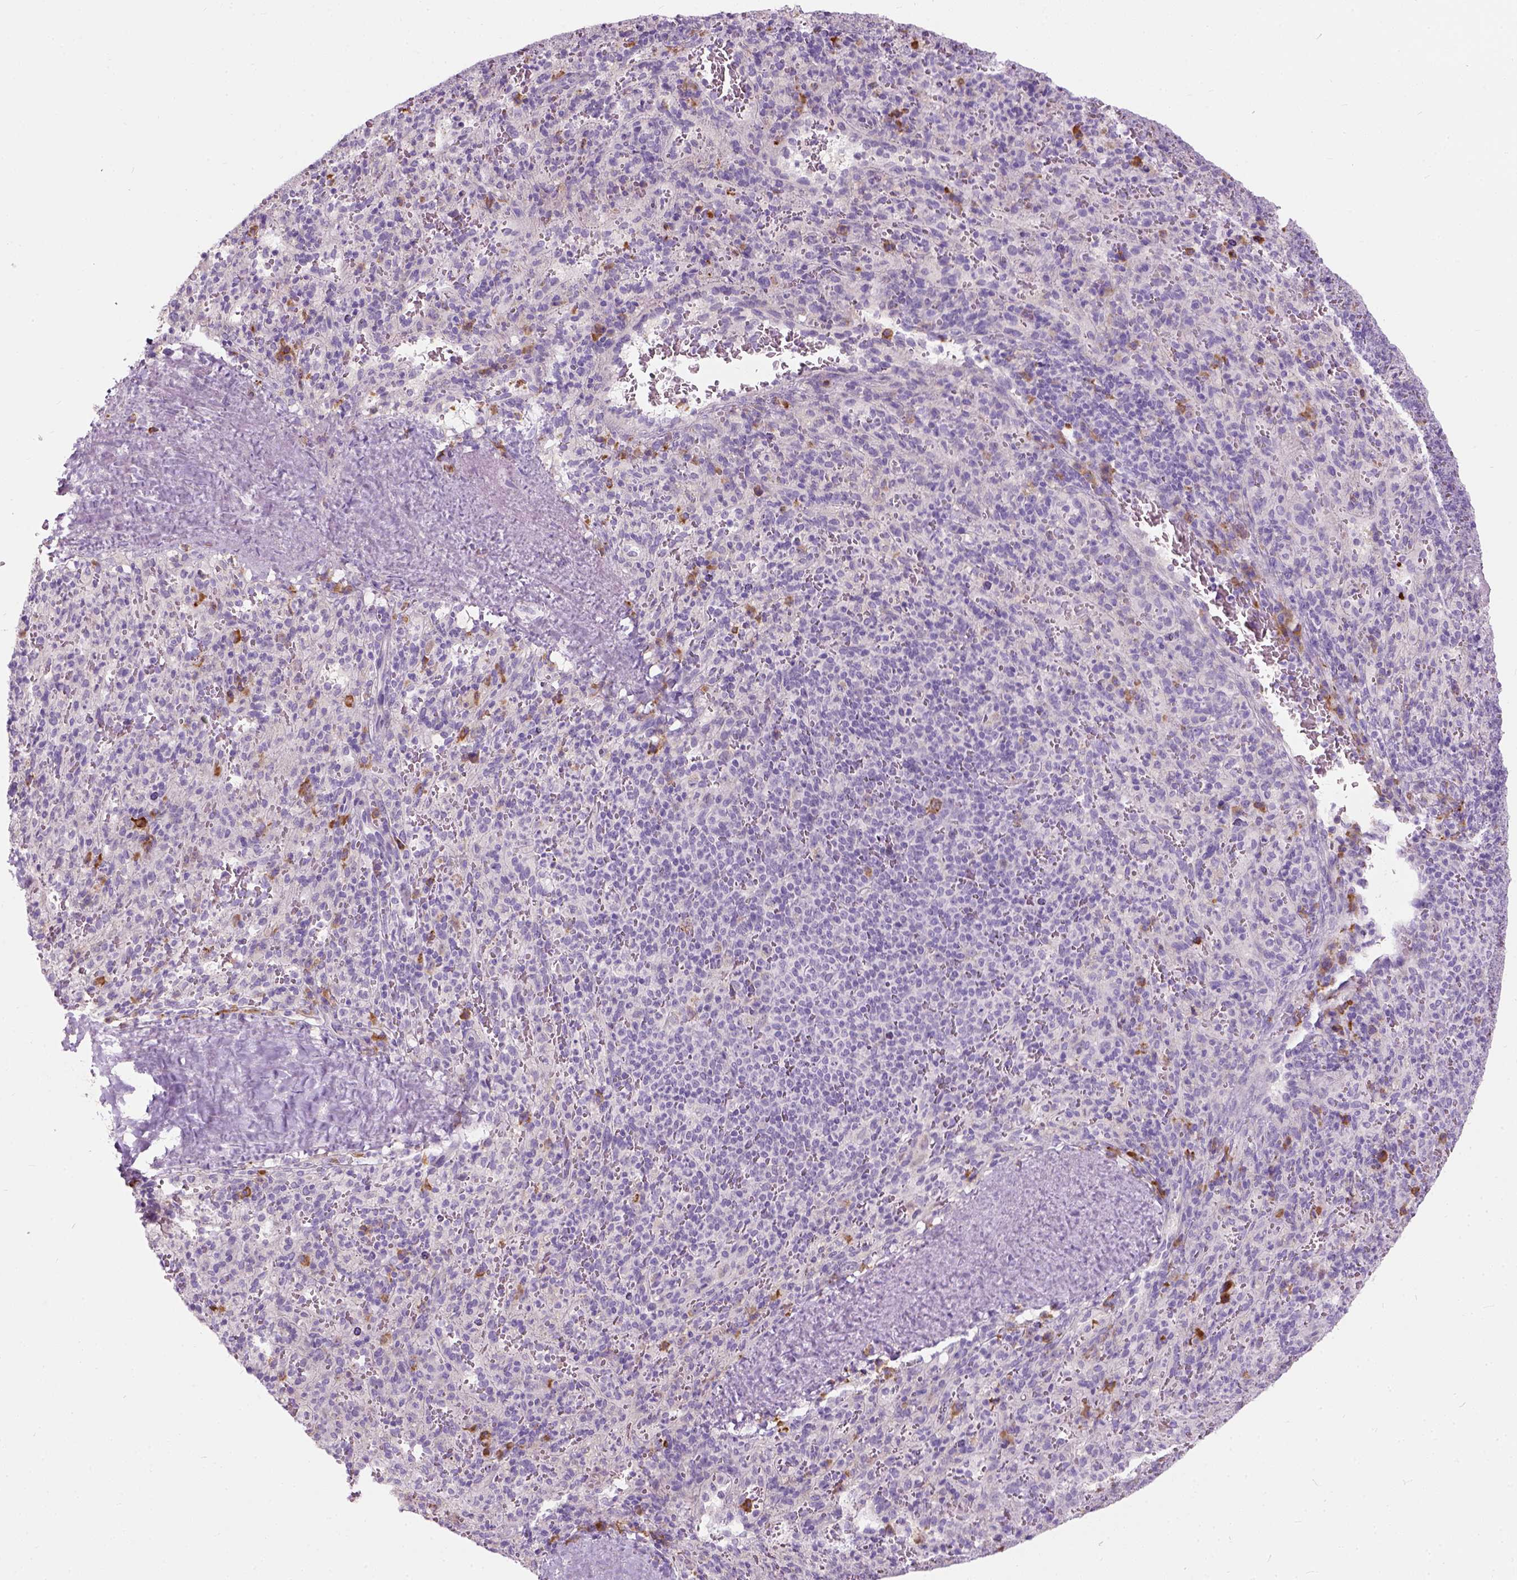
{"staining": {"intensity": "negative", "quantity": "none", "location": "none"}, "tissue": "spleen", "cell_type": "Cells in red pulp", "image_type": "normal", "snomed": [{"axis": "morphology", "description": "Normal tissue, NOS"}, {"axis": "topography", "description": "Spleen"}], "caption": "A high-resolution image shows IHC staining of unremarkable spleen, which exhibits no significant staining in cells in red pulp.", "gene": "TRIM72", "patient": {"sex": "male", "age": 57}}